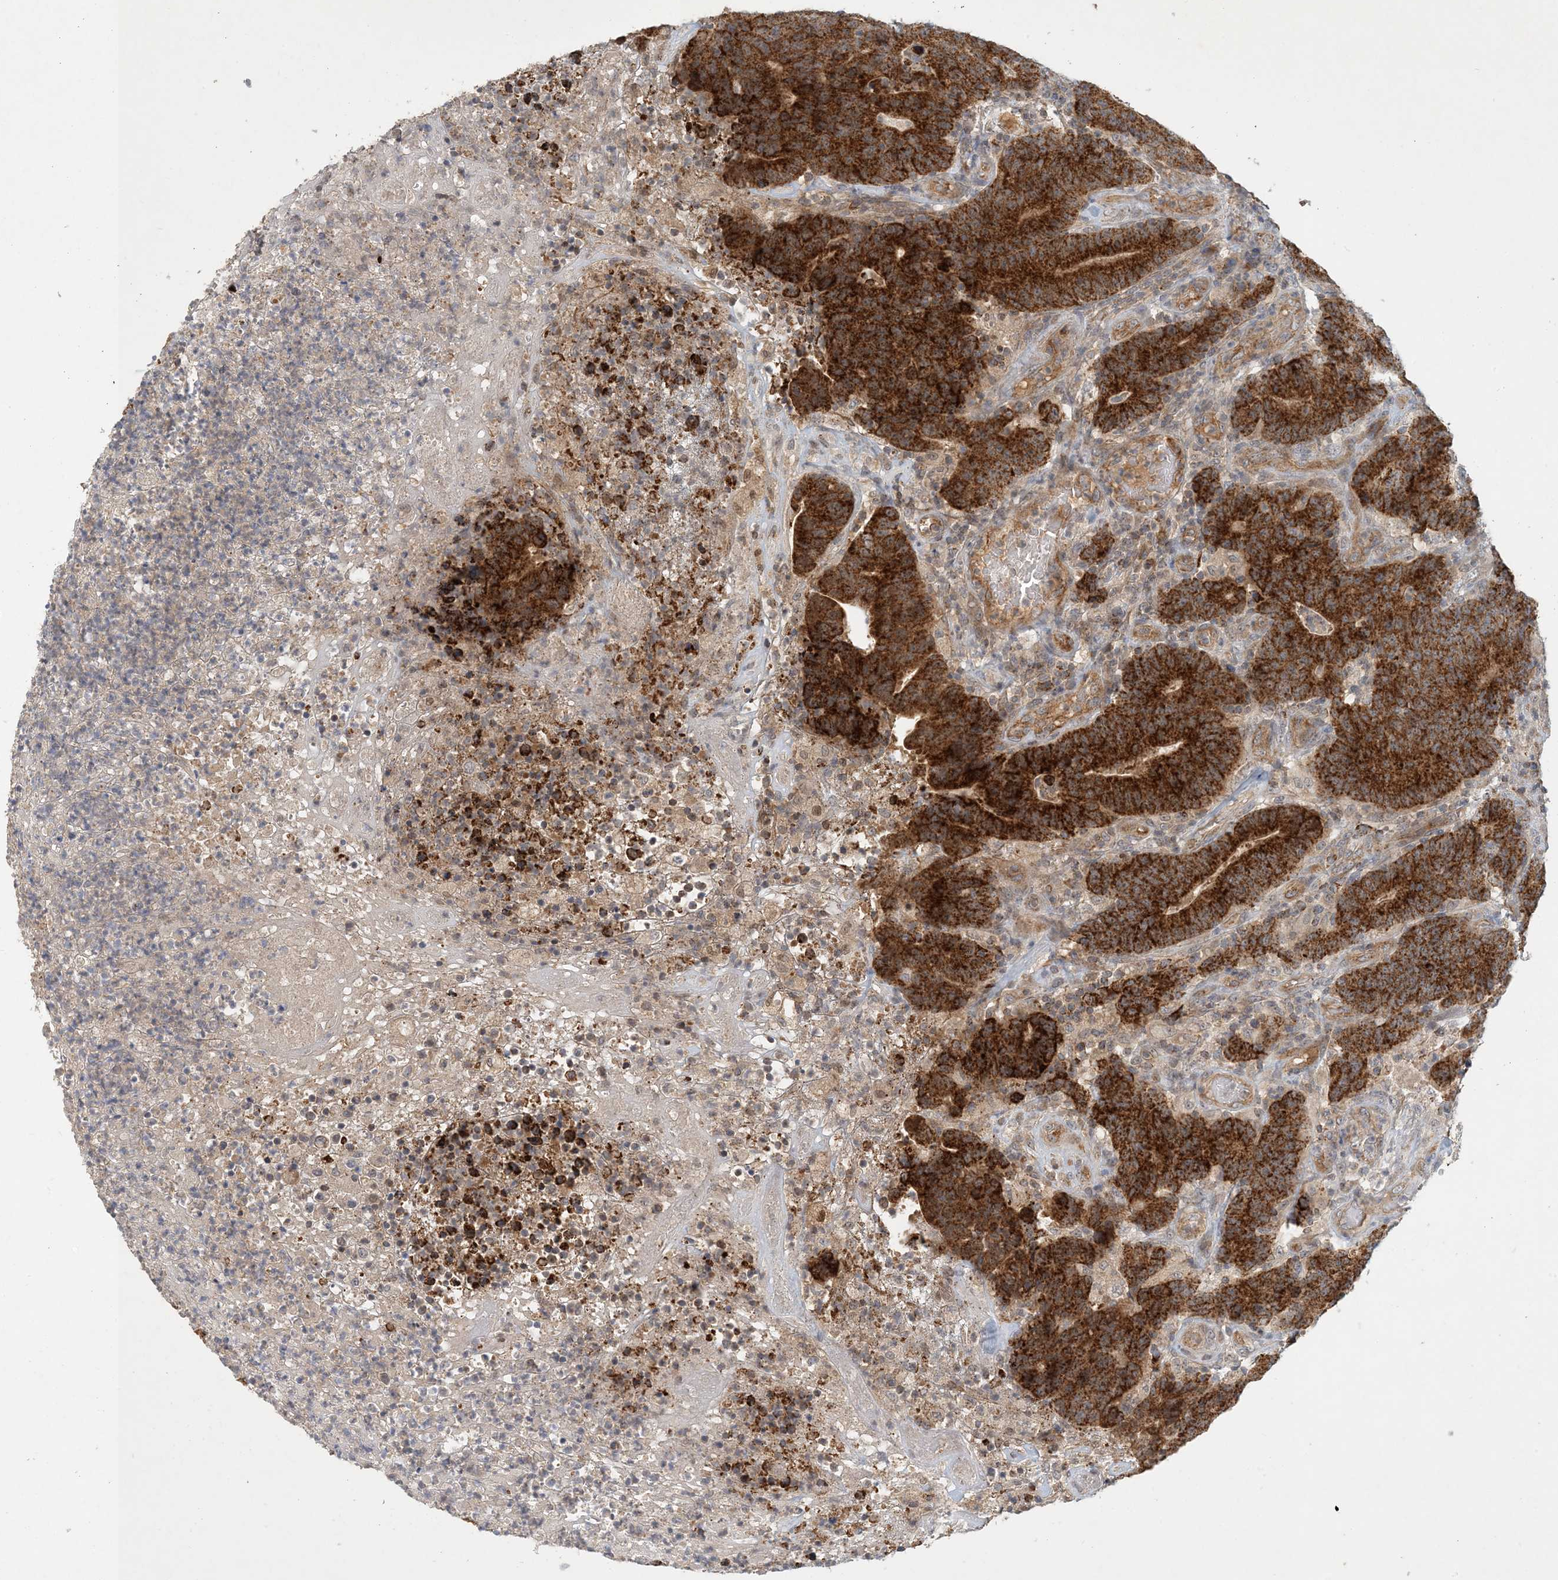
{"staining": {"intensity": "strong", "quantity": ">75%", "location": "cytoplasmic/membranous"}, "tissue": "colorectal cancer", "cell_type": "Tumor cells", "image_type": "cancer", "snomed": [{"axis": "morphology", "description": "Normal tissue, NOS"}, {"axis": "morphology", "description": "Adenocarcinoma, NOS"}, {"axis": "topography", "description": "Colon"}], "caption": "Brown immunohistochemical staining in human colorectal adenocarcinoma demonstrates strong cytoplasmic/membranous positivity in approximately >75% of tumor cells.", "gene": "ZBTB3", "patient": {"sex": "female", "age": 75}}